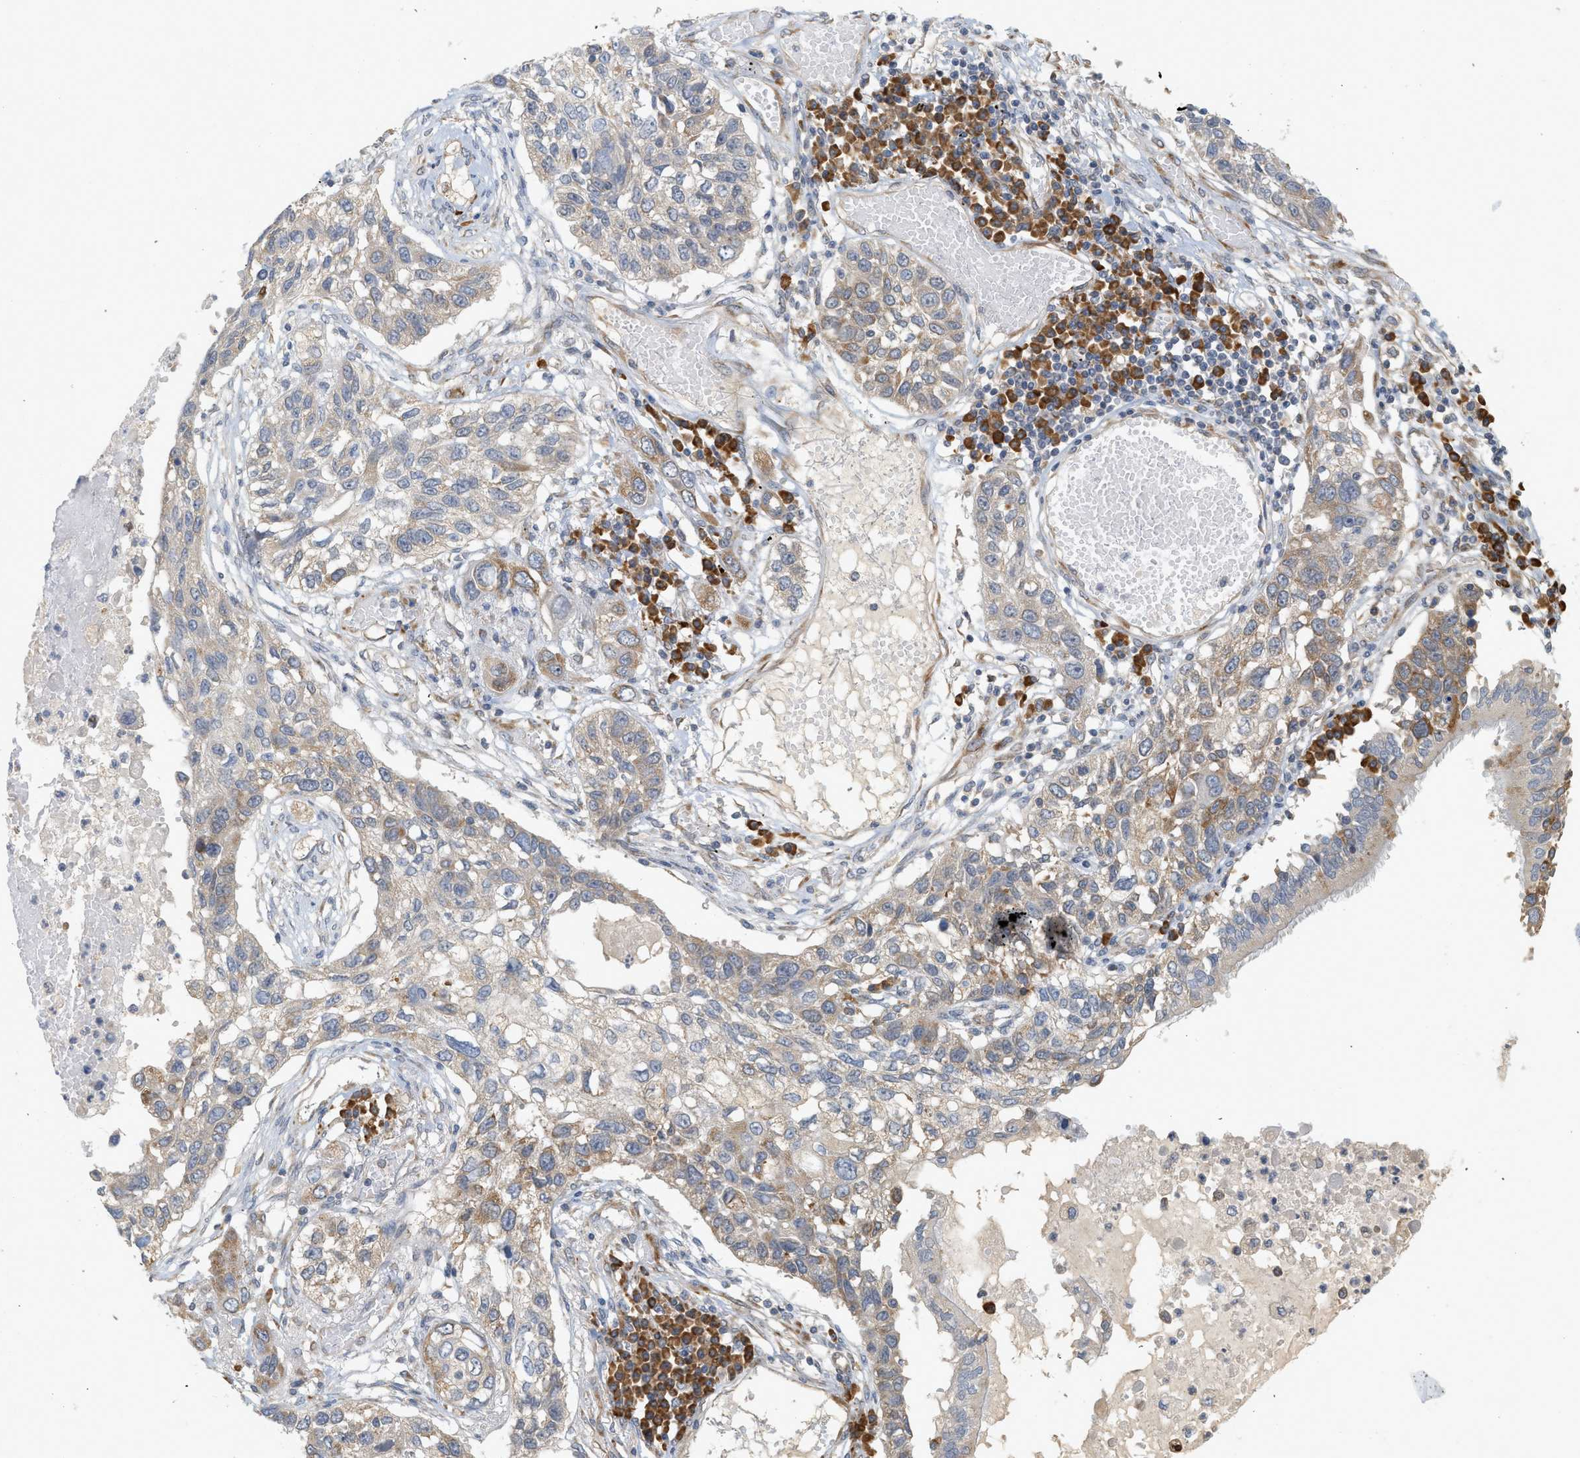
{"staining": {"intensity": "weak", "quantity": ">75%", "location": "cytoplasmic/membranous"}, "tissue": "lung cancer", "cell_type": "Tumor cells", "image_type": "cancer", "snomed": [{"axis": "morphology", "description": "Squamous cell carcinoma, NOS"}, {"axis": "topography", "description": "Lung"}], "caption": "This micrograph demonstrates IHC staining of human lung squamous cell carcinoma, with low weak cytoplasmic/membranous positivity in approximately >75% of tumor cells.", "gene": "SVOP", "patient": {"sex": "male", "age": 71}}